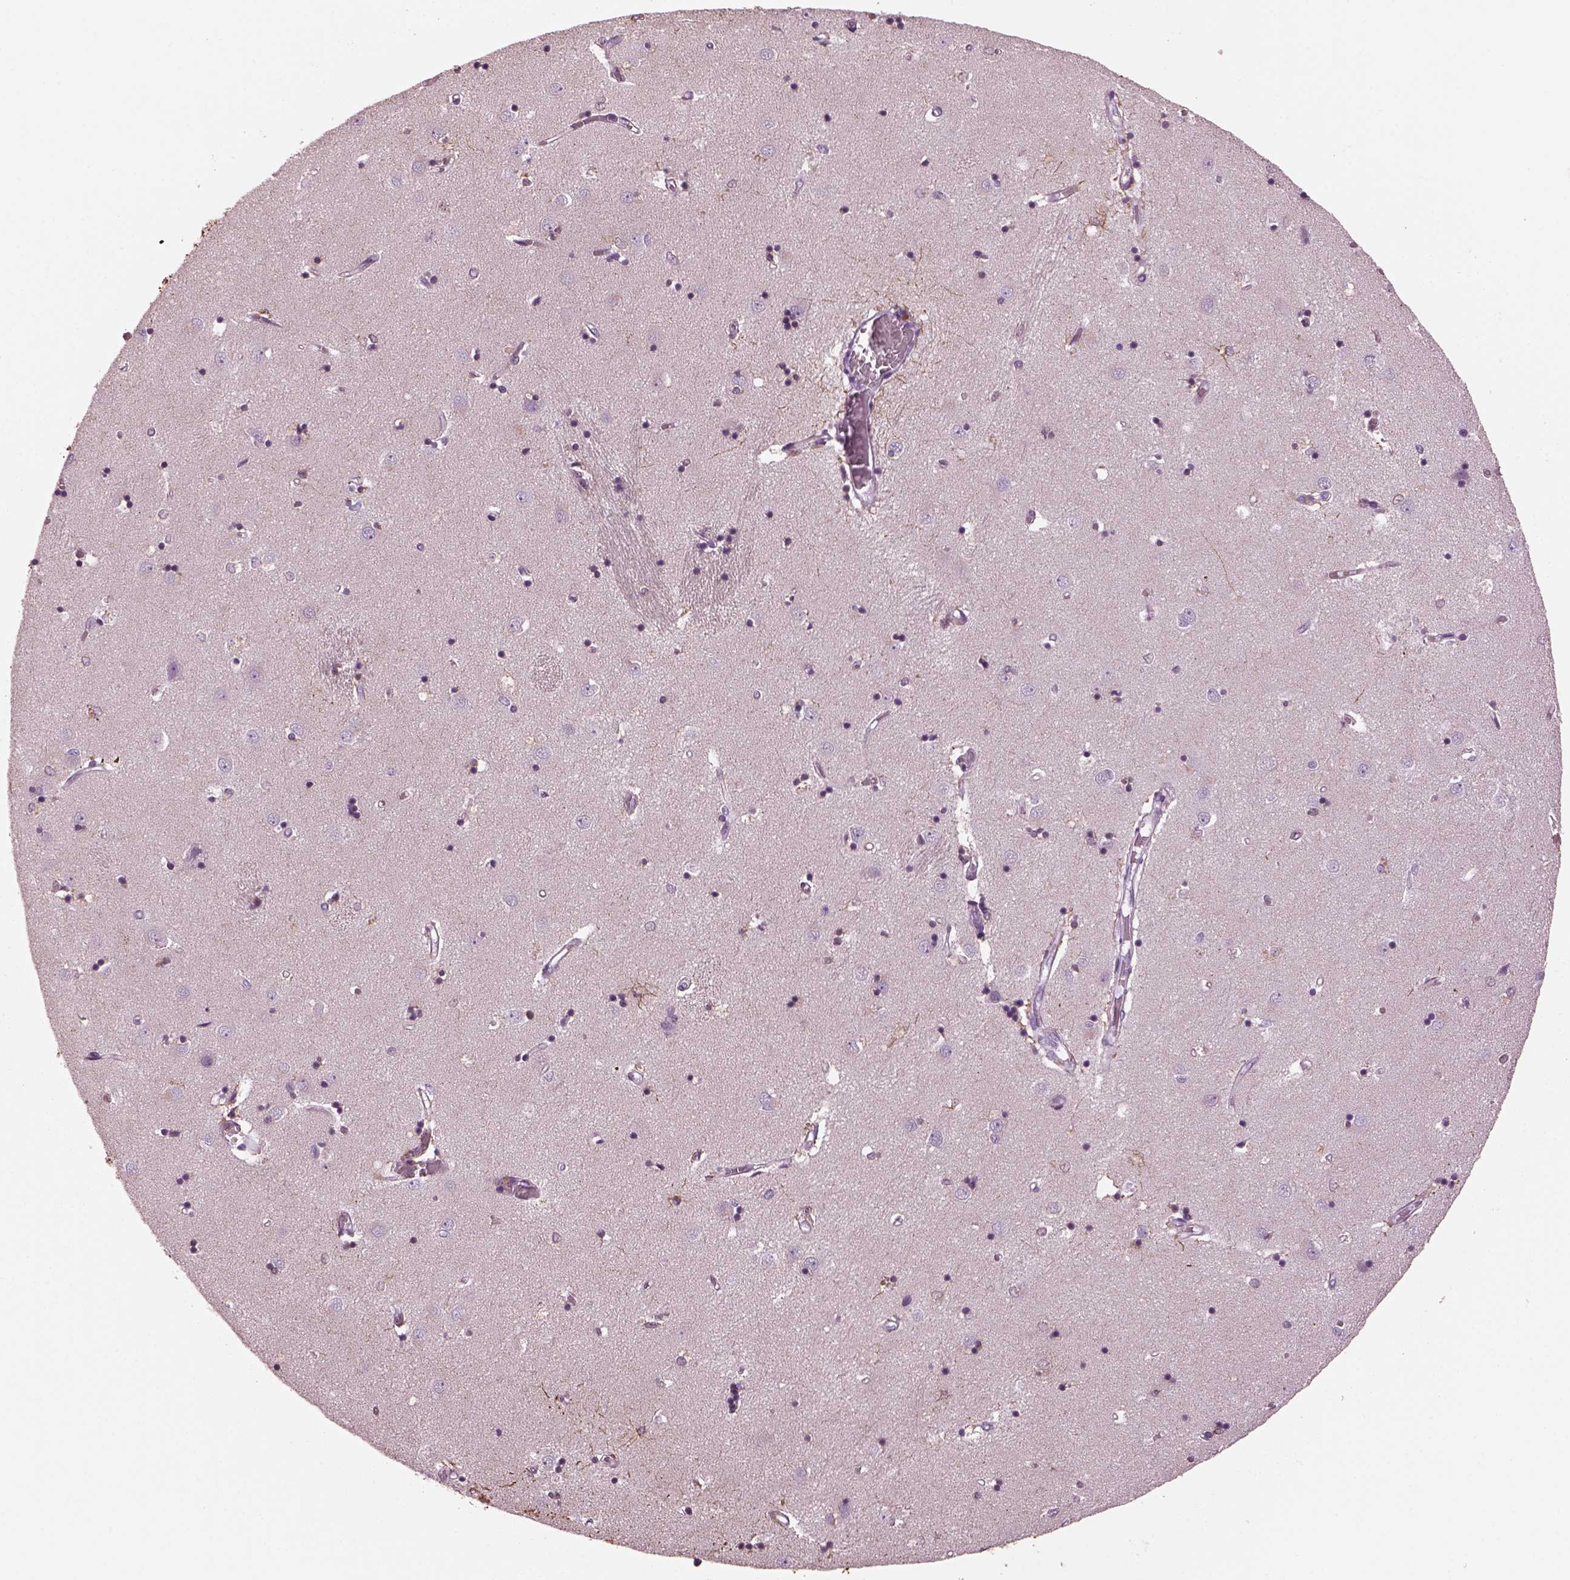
{"staining": {"intensity": "strong", "quantity": "<25%", "location": "cytoplasmic/membranous"}, "tissue": "caudate", "cell_type": "Glial cells", "image_type": "normal", "snomed": [{"axis": "morphology", "description": "Normal tissue, NOS"}, {"axis": "topography", "description": "Lateral ventricle wall"}], "caption": "This image shows IHC staining of benign caudate, with medium strong cytoplasmic/membranous expression in about <25% of glial cells.", "gene": "SHTN1", "patient": {"sex": "male", "age": 54}}